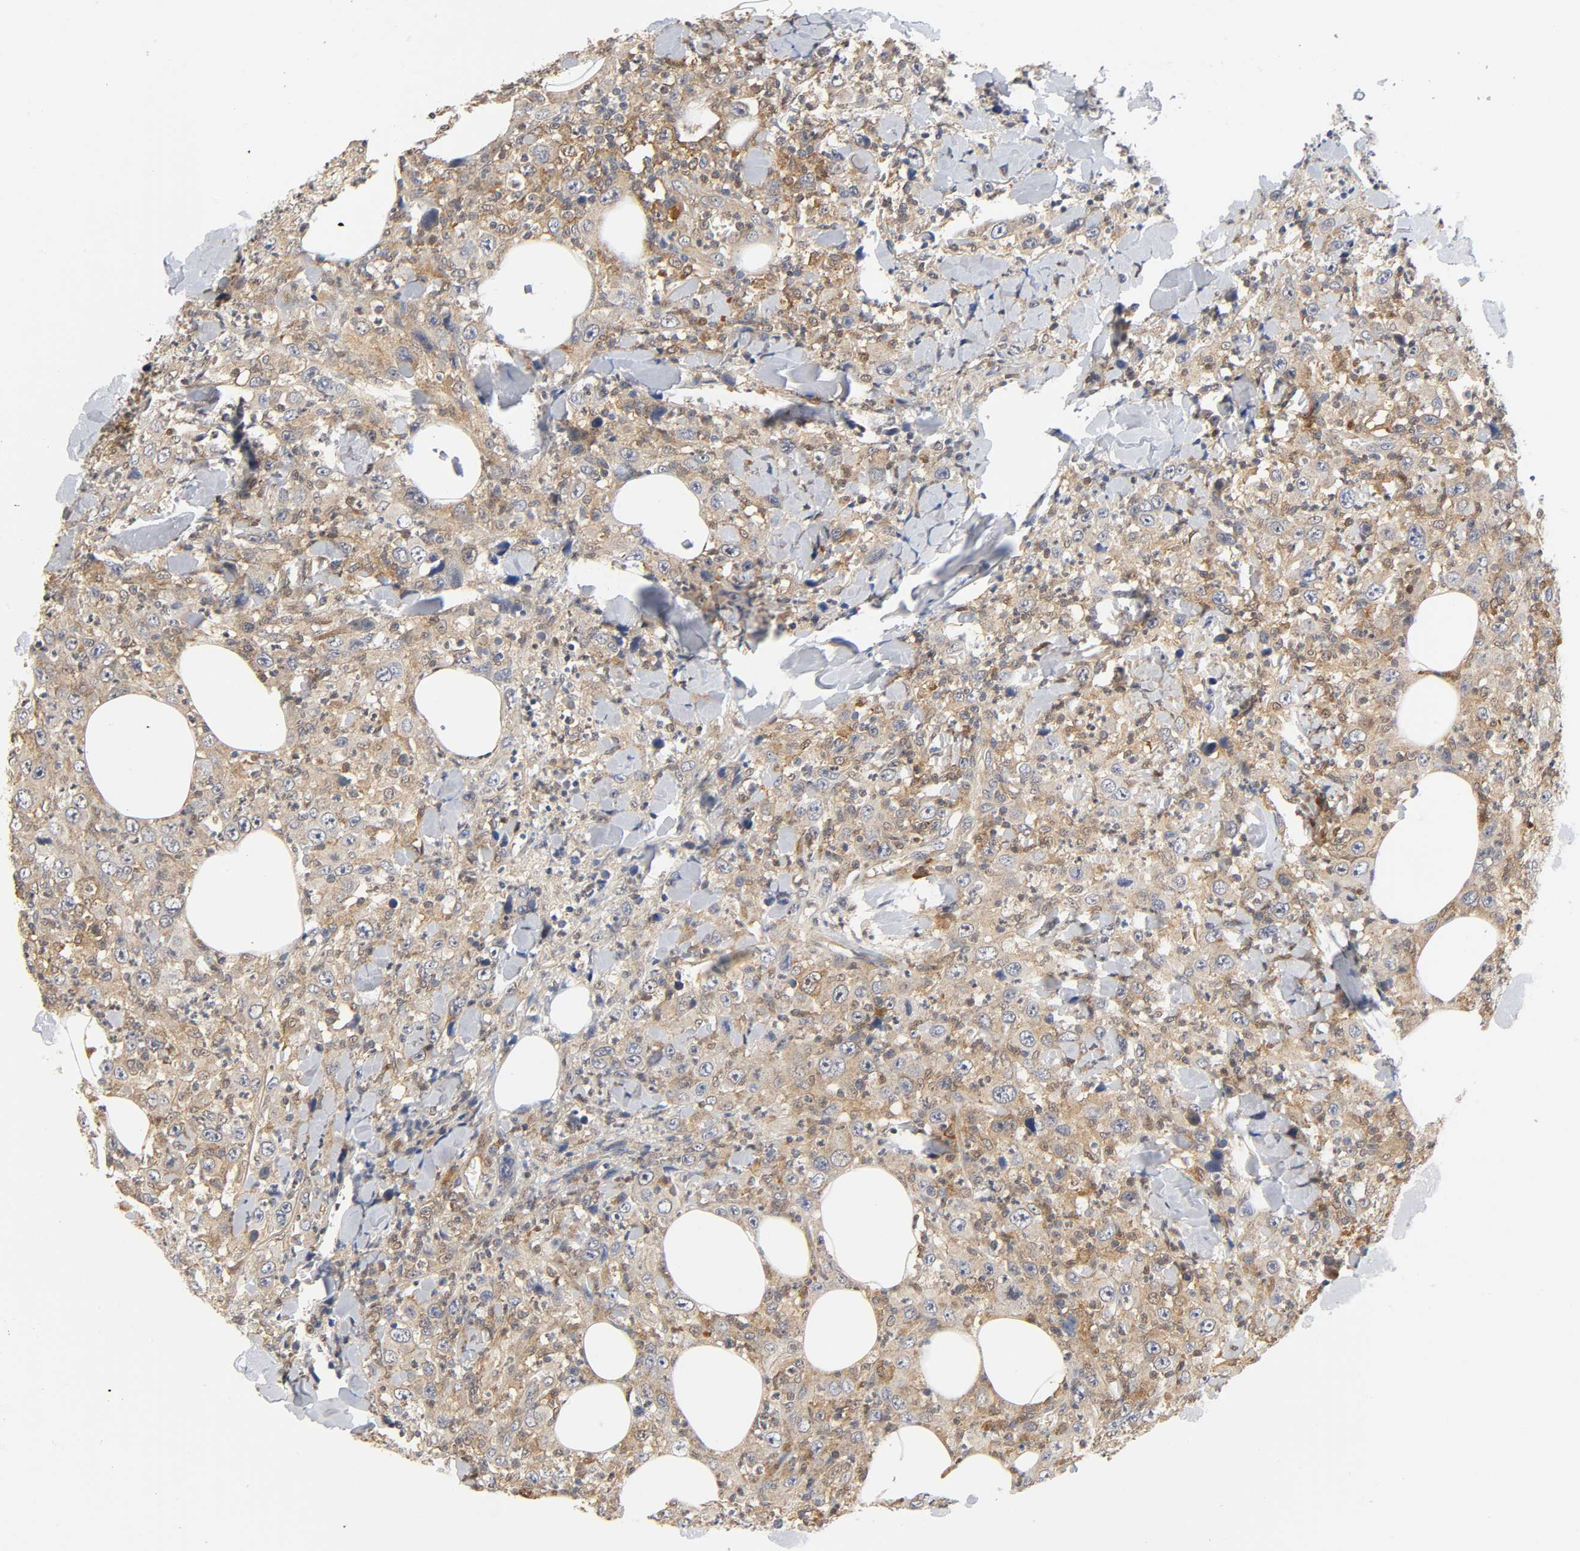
{"staining": {"intensity": "weak", "quantity": ">75%", "location": "cytoplasmic/membranous,nuclear"}, "tissue": "thyroid cancer", "cell_type": "Tumor cells", "image_type": "cancer", "snomed": [{"axis": "morphology", "description": "Carcinoma, NOS"}, {"axis": "topography", "description": "Thyroid gland"}], "caption": "Immunohistochemical staining of carcinoma (thyroid) demonstrates low levels of weak cytoplasmic/membranous and nuclear protein positivity in approximately >75% of tumor cells.", "gene": "CASP9", "patient": {"sex": "female", "age": 77}}